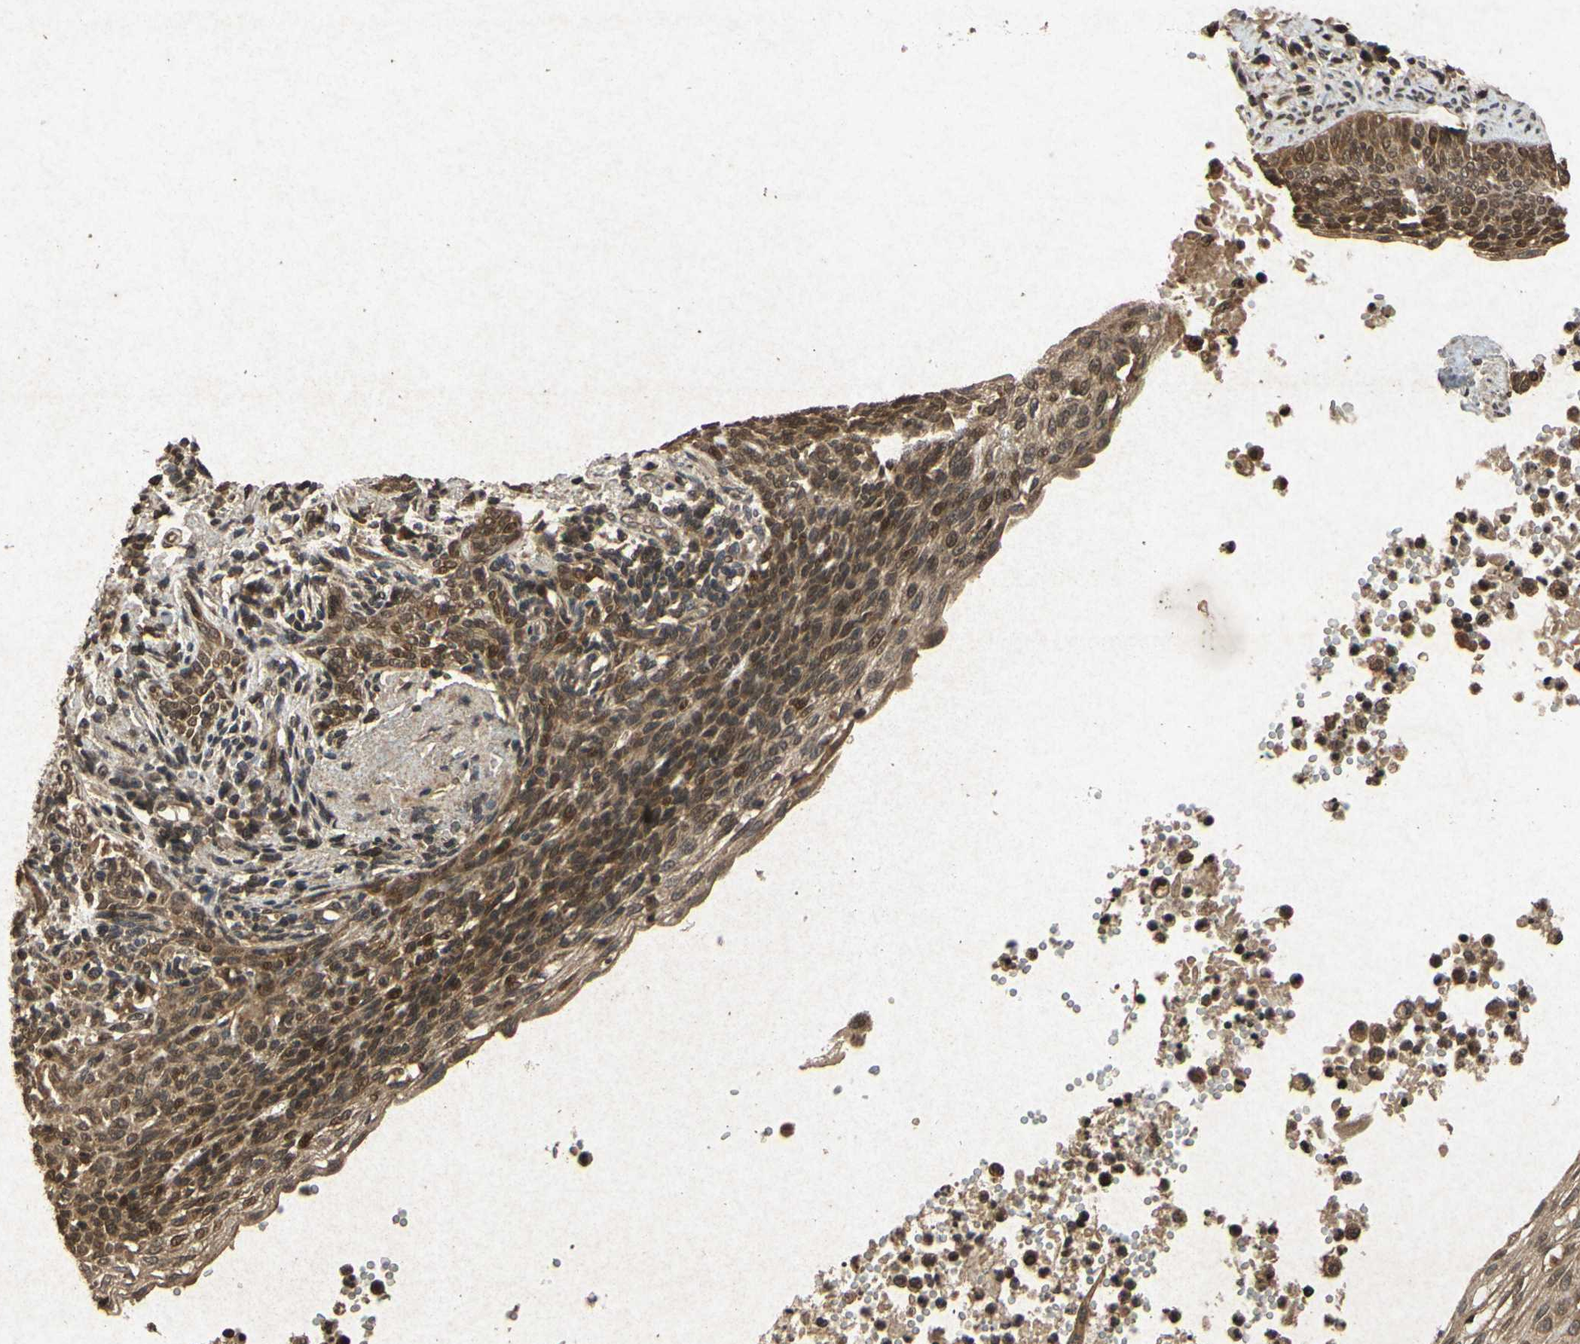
{"staining": {"intensity": "moderate", "quantity": ">75%", "location": "cytoplasmic/membranous,nuclear"}, "tissue": "skin cancer", "cell_type": "Tumor cells", "image_type": "cancer", "snomed": [{"axis": "morphology", "description": "Normal tissue, NOS"}, {"axis": "morphology", "description": "Basal cell carcinoma"}, {"axis": "topography", "description": "Skin"}], "caption": "Protein expression analysis of human basal cell carcinoma (skin) reveals moderate cytoplasmic/membranous and nuclear positivity in approximately >75% of tumor cells.", "gene": "ATP6V1H", "patient": {"sex": "male", "age": 87}}